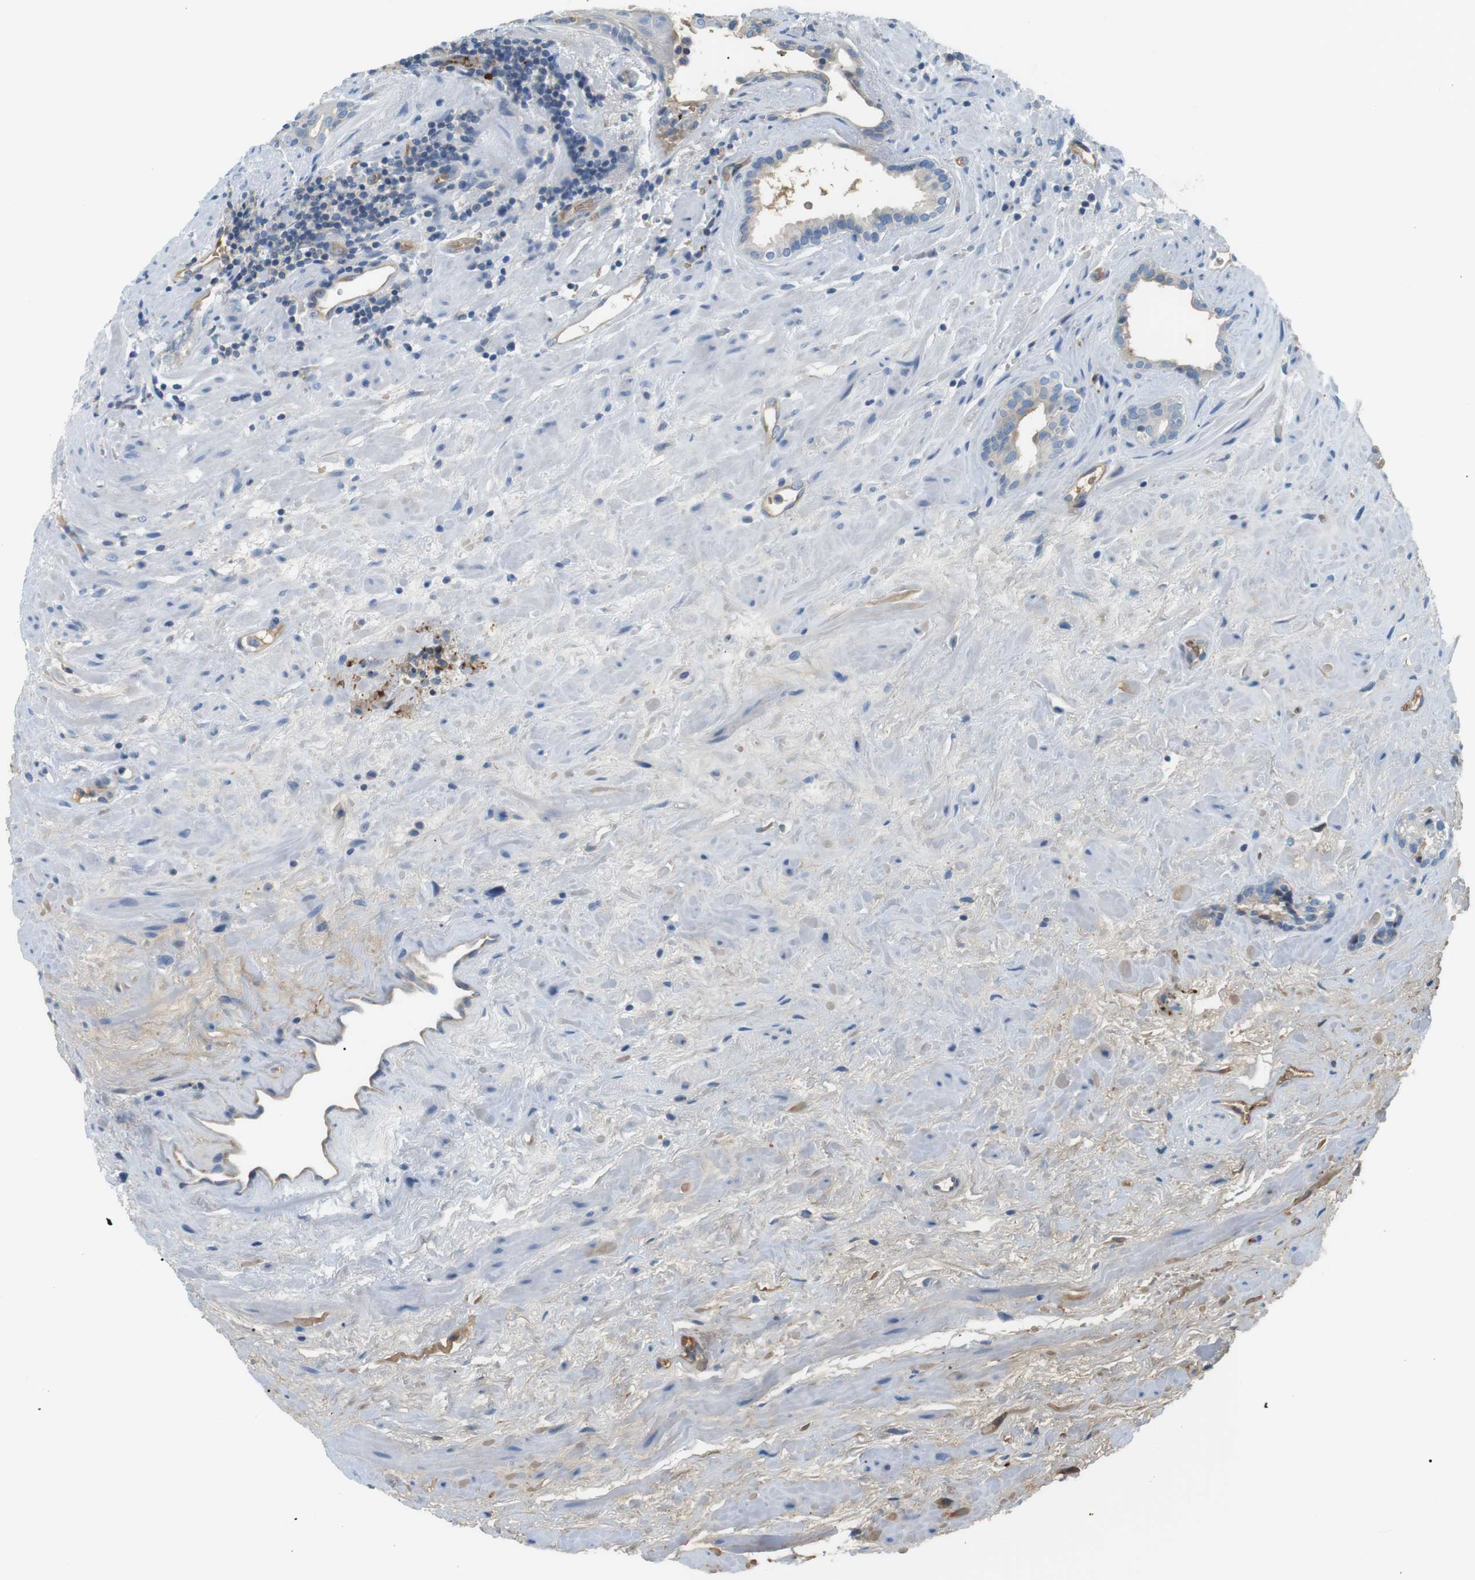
{"staining": {"intensity": "negative", "quantity": "none", "location": "none"}, "tissue": "prostate cancer", "cell_type": "Tumor cells", "image_type": "cancer", "snomed": [{"axis": "morphology", "description": "Adenocarcinoma, High grade"}, {"axis": "topography", "description": "Prostate"}], "caption": "Human adenocarcinoma (high-grade) (prostate) stained for a protein using immunohistochemistry demonstrates no staining in tumor cells.", "gene": "ADCY10", "patient": {"sex": "male", "age": 71}}